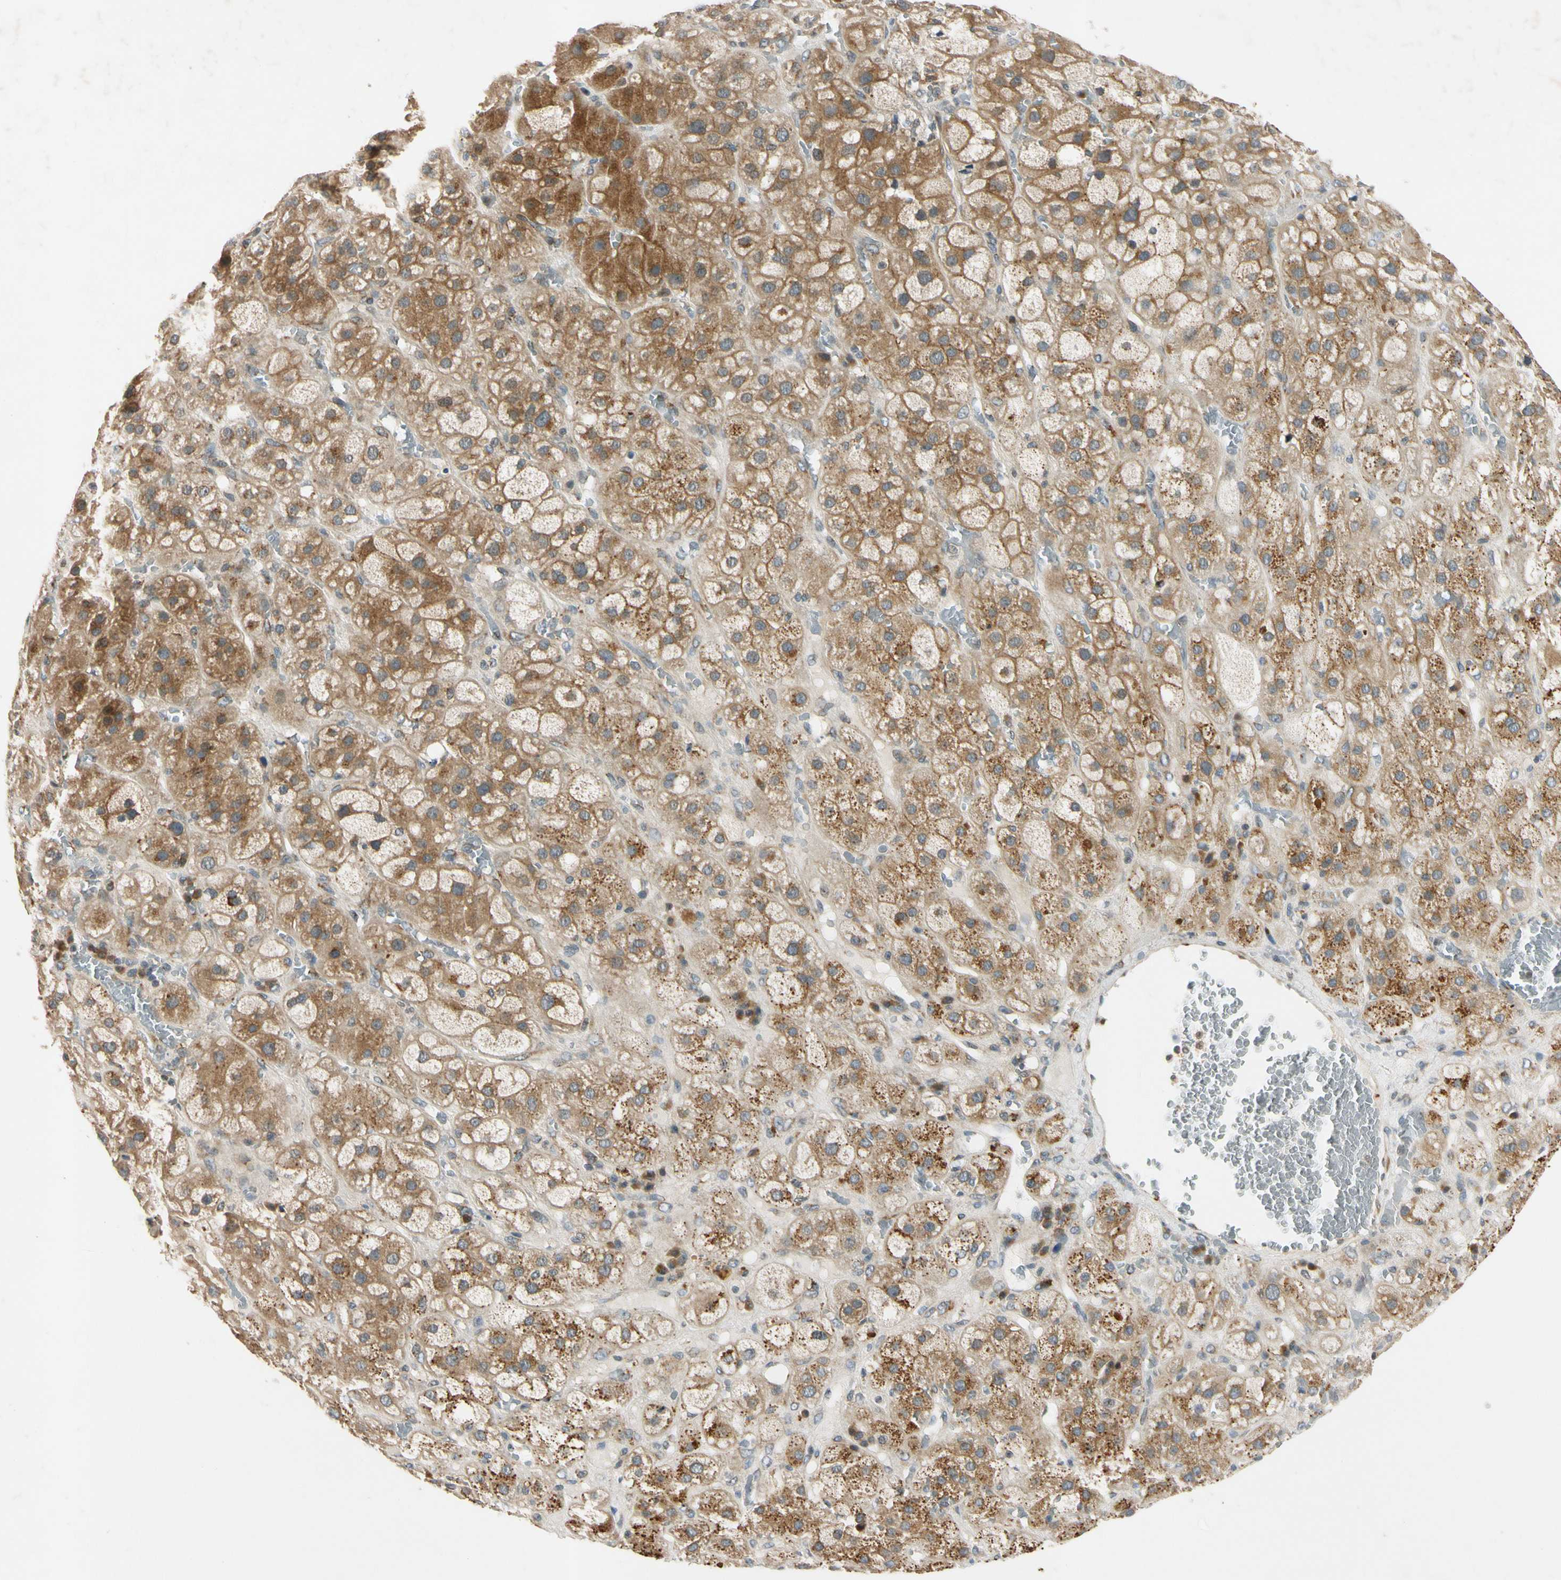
{"staining": {"intensity": "strong", "quantity": ">75%", "location": "cytoplasmic/membranous"}, "tissue": "adrenal gland", "cell_type": "Glandular cells", "image_type": "normal", "snomed": [{"axis": "morphology", "description": "Normal tissue, NOS"}, {"axis": "topography", "description": "Adrenal gland"}], "caption": "Immunohistochemistry (IHC) histopathology image of benign adrenal gland stained for a protein (brown), which exhibits high levels of strong cytoplasmic/membranous positivity in about >75% of glandular cells.", "gene": "RPS6KB2", "patient": {"sex": "female", "age": 47}}